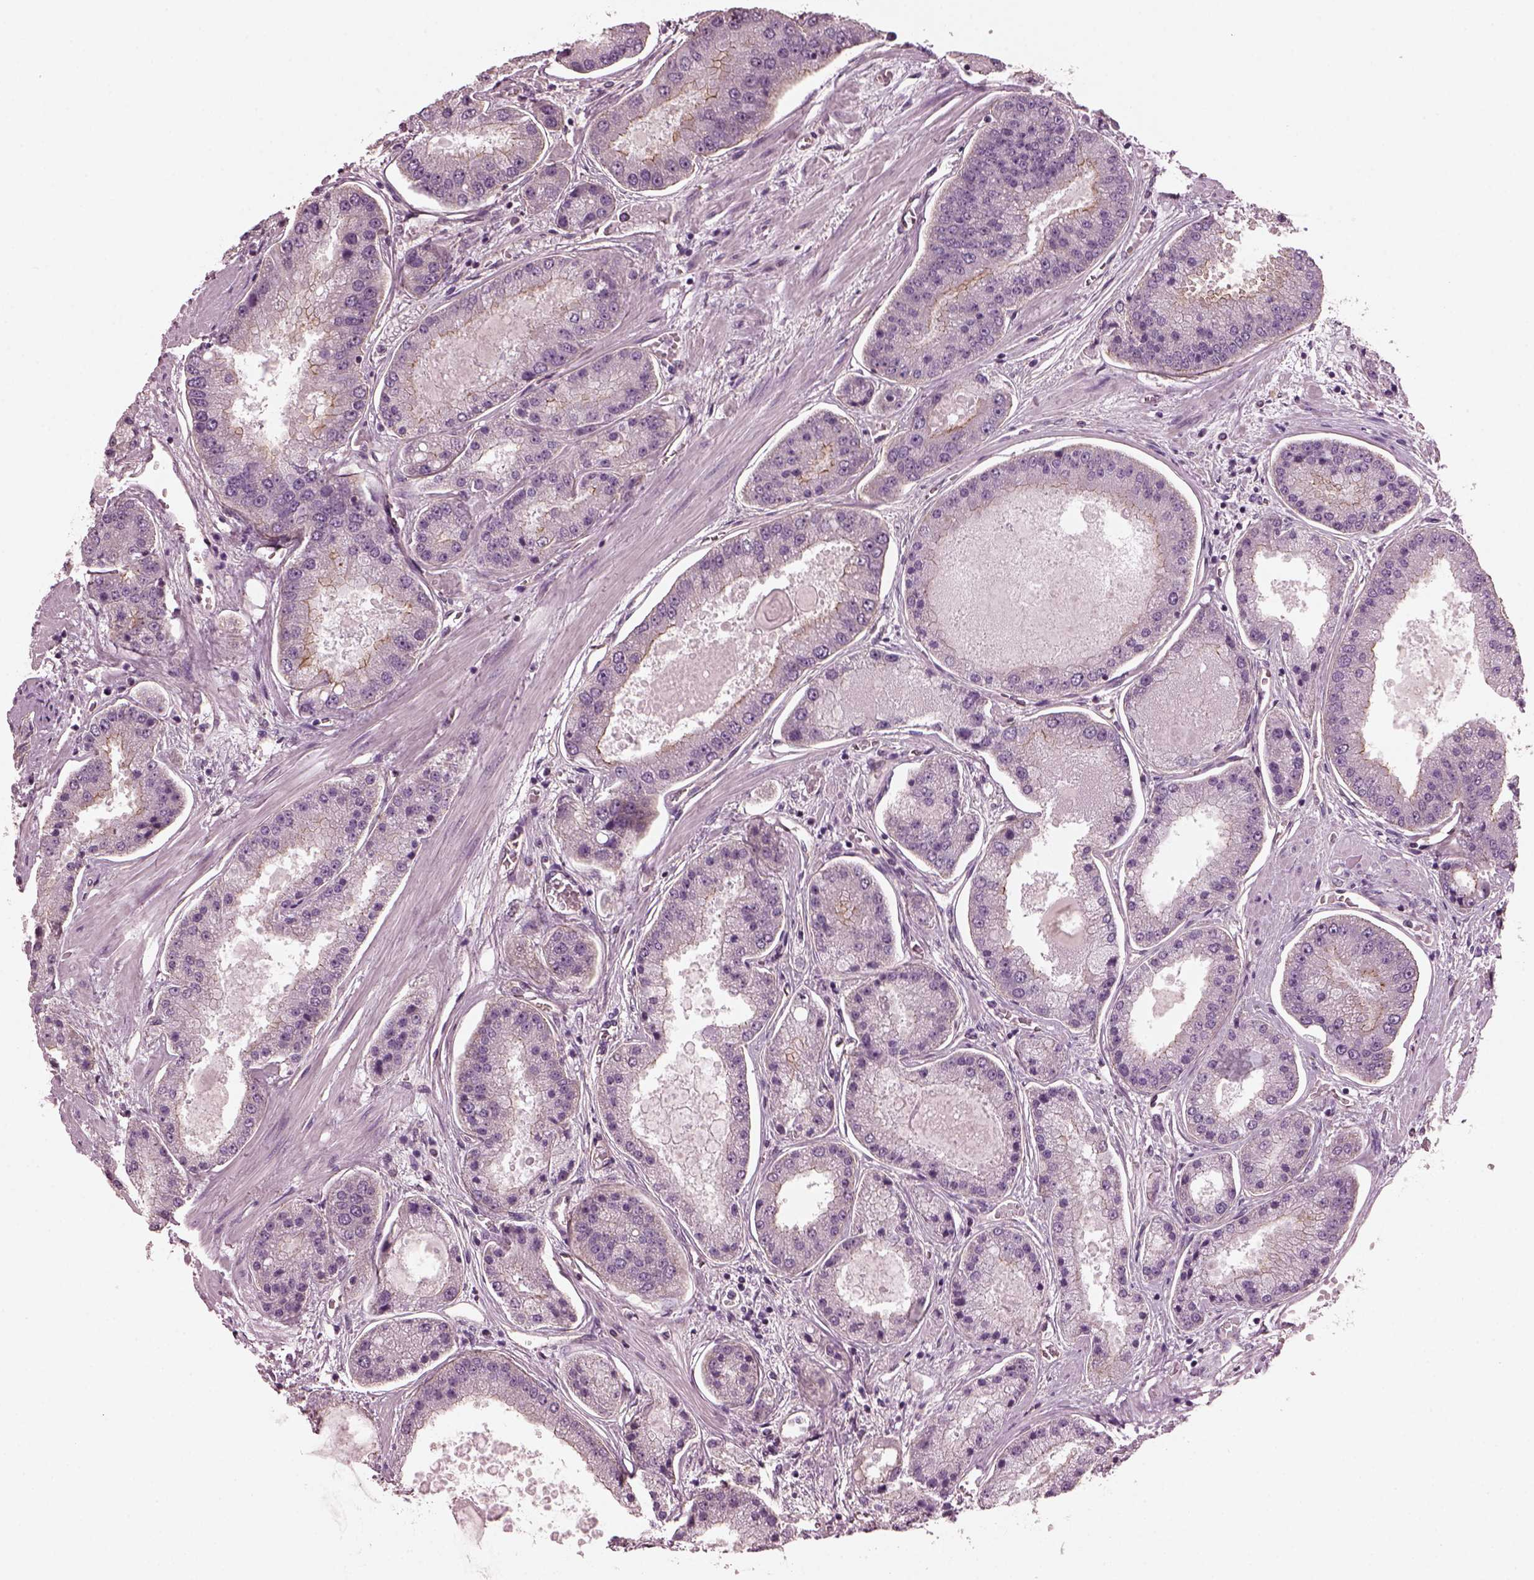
{"staining": {"intensity": "moderate", "quantity": "<25%", "location": "cytoplasmic/membranous"}, "tissue": "prostate cancer", "cell_type": "Tumor cells", "image_type": "cancer", "snomed": [{"axis": "morphology", "description": "Adenocarcinoma, High grade"}, {"axis": "topography", "description": "Prostate"}], "caption": "High-power microscopy captured an immunohistochemistry (IHC) photomicrograph of prostate high-grade adenocarcinoma, revealing moderate cytoplasmic/membranous expression in approximately <25% of tumor cells.", "gene": "ODAD1", "patient": {"sex": "male", "age": 67}}